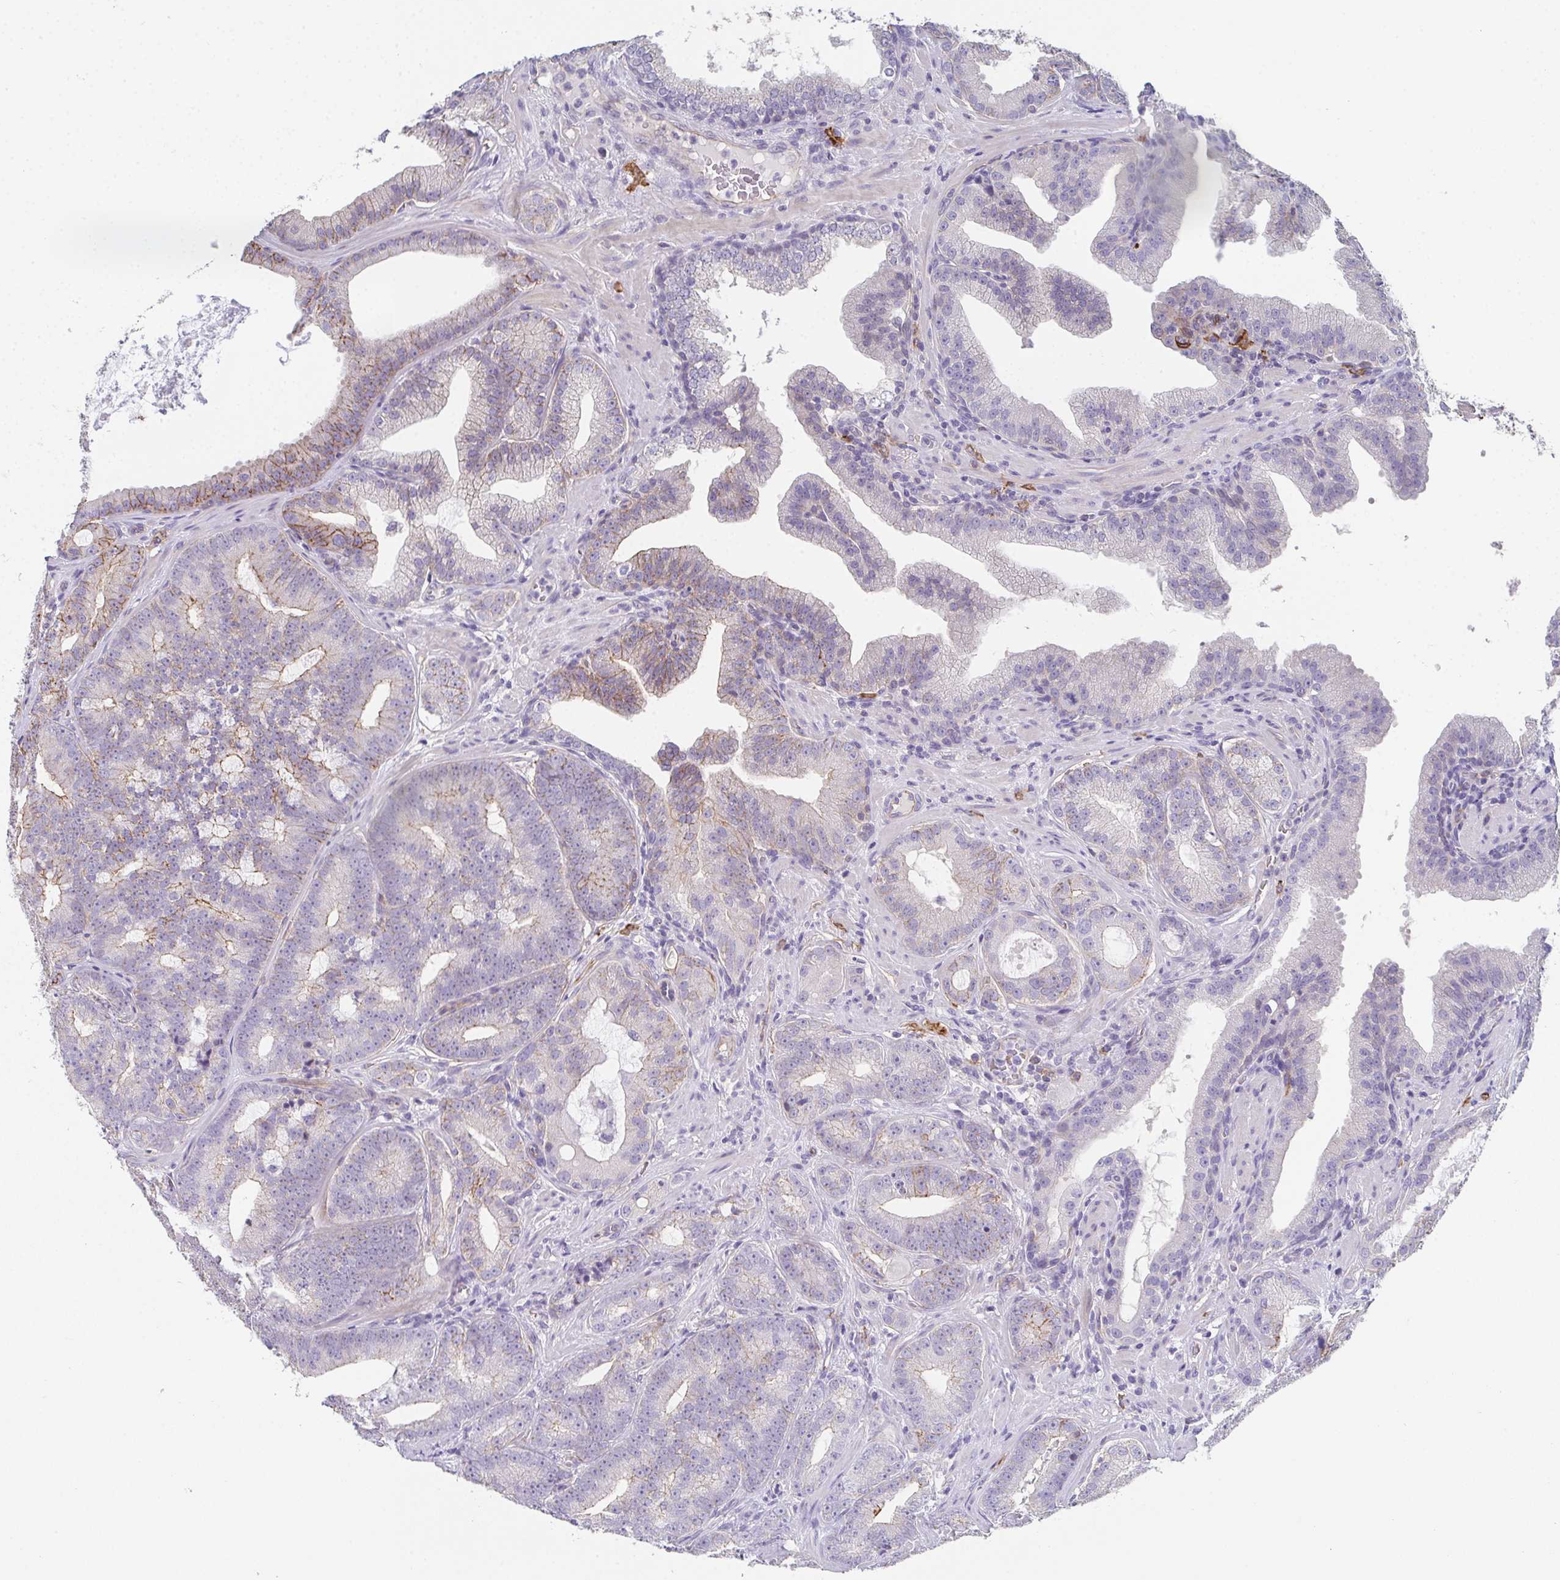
{"staining": {"intensity": "moderate", "quantity": "<25%", "location": "cytoplasmic/membranous"}, "tissue": "prostate cancer", "cell_type": "Tumor cells", "image_type": "cancer", "snomed": [{"axis": "morphology", "description": "Adenocarcinoma, High grade"}, {"axis": "topography", "description": "Prostate"}], "caption": "Protein expression analysis of human adenocarcinoma (high-grade) (prostate) reveals moderate cytoplasmic/membranous staining in about <25% of tumor cells.", "gene": "DBN1", "patient": {"sex": "male", "age": 65}}